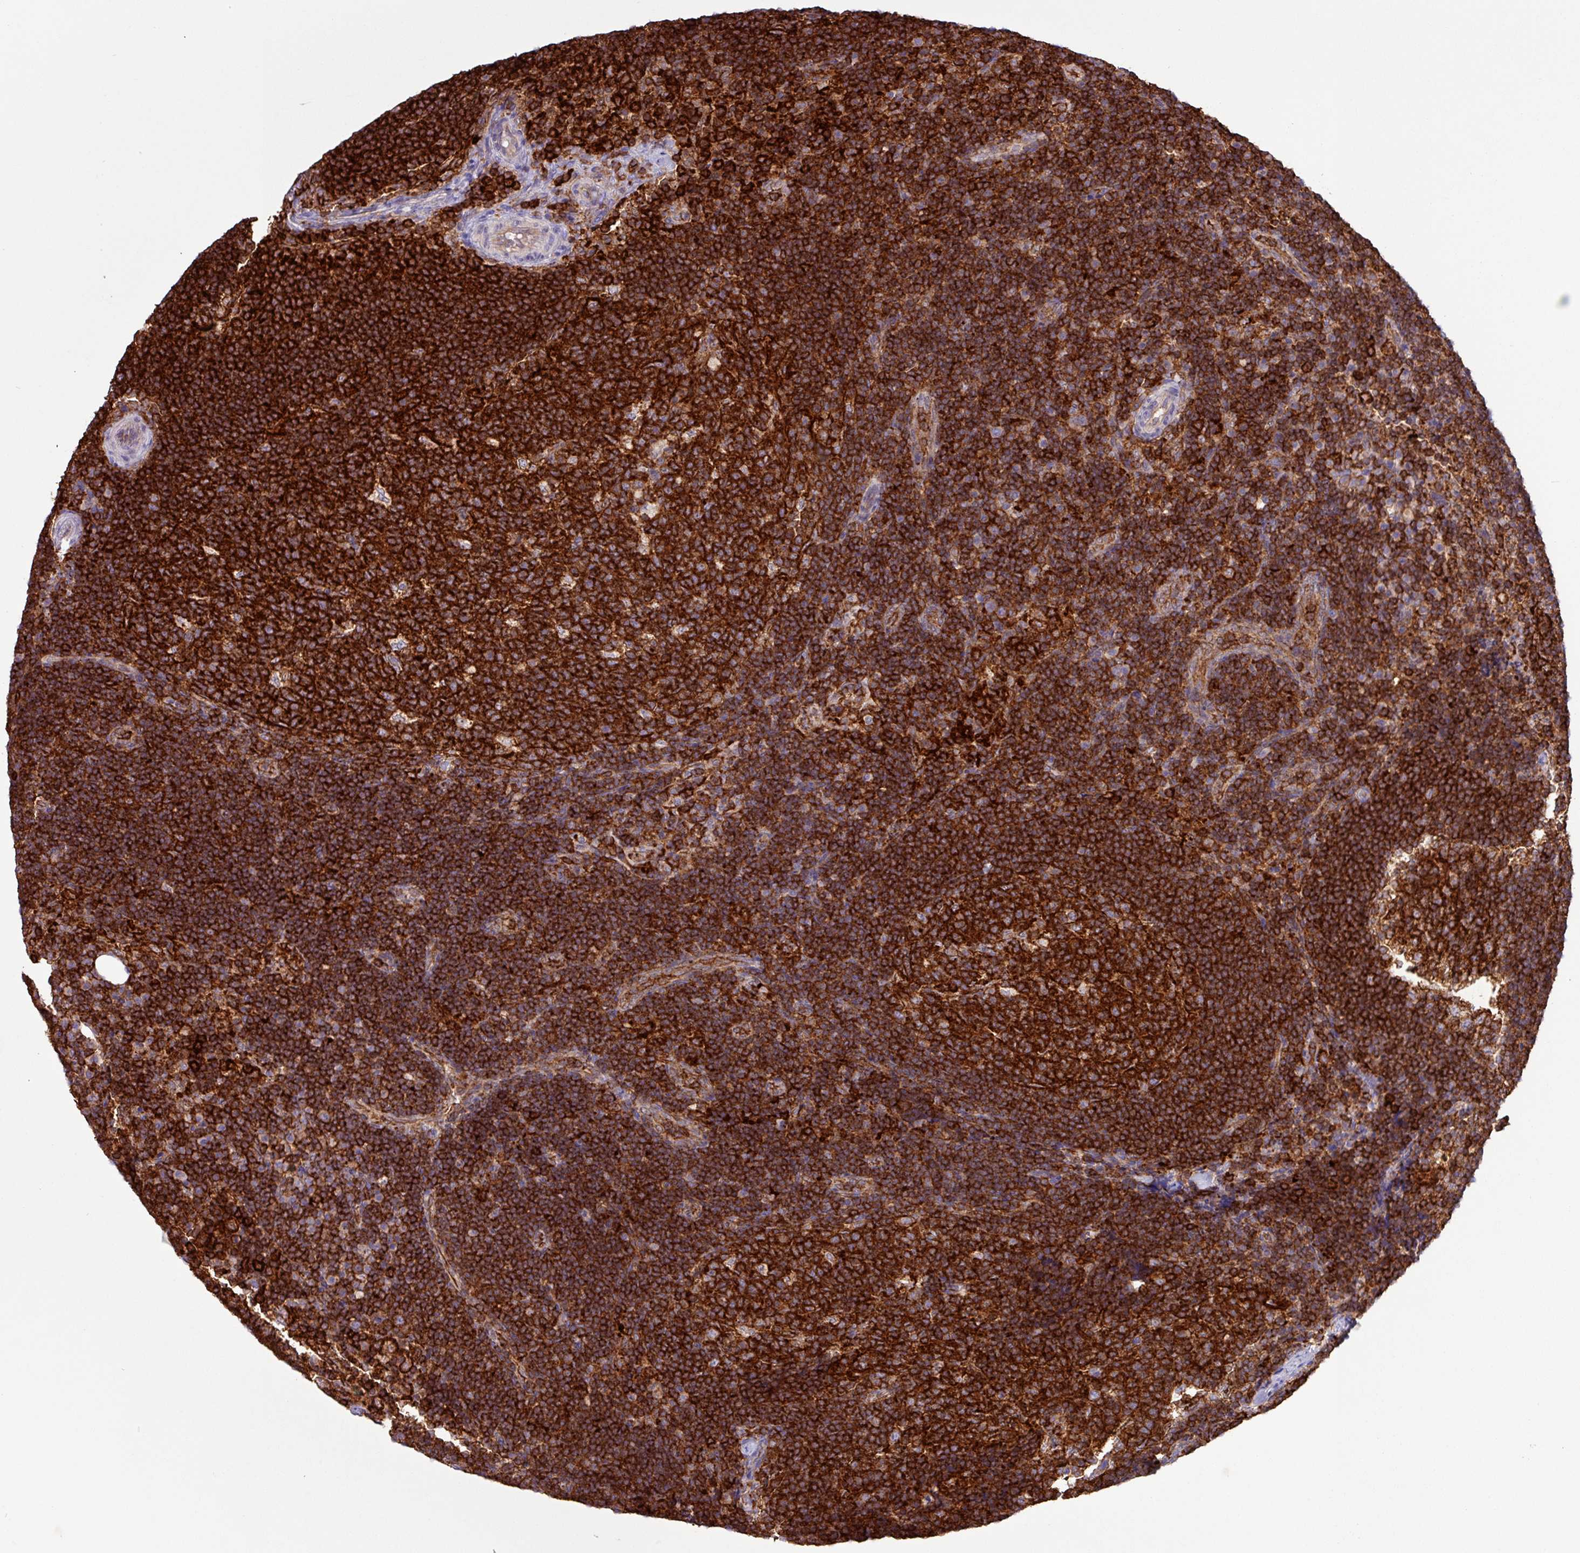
{"staining": {"intensity": "strong", "quantity": ">75%", "location": "cytoplasmic/membranous"}, "tissue": "lymph node", "cell_type": "Germinal center cells", "image_type": "normal", "snomed": [{"axis": "morphology", "description": "Normal tissue, NOS"}, {"axis": "topography", "description": "Lymph node"}], "caption": "Immunohistochemistry (IHC) (DAB) staining of unremarkable lymph node reveals strong cytoplasmic/membranous protein staining in approximately >75% of germinal center cells. Immunohistochemistry stains the protein in brown and the nuclei are stained blue.", "gene": "PPP1R18", "patient": {"sex": "female", "age": 31}}